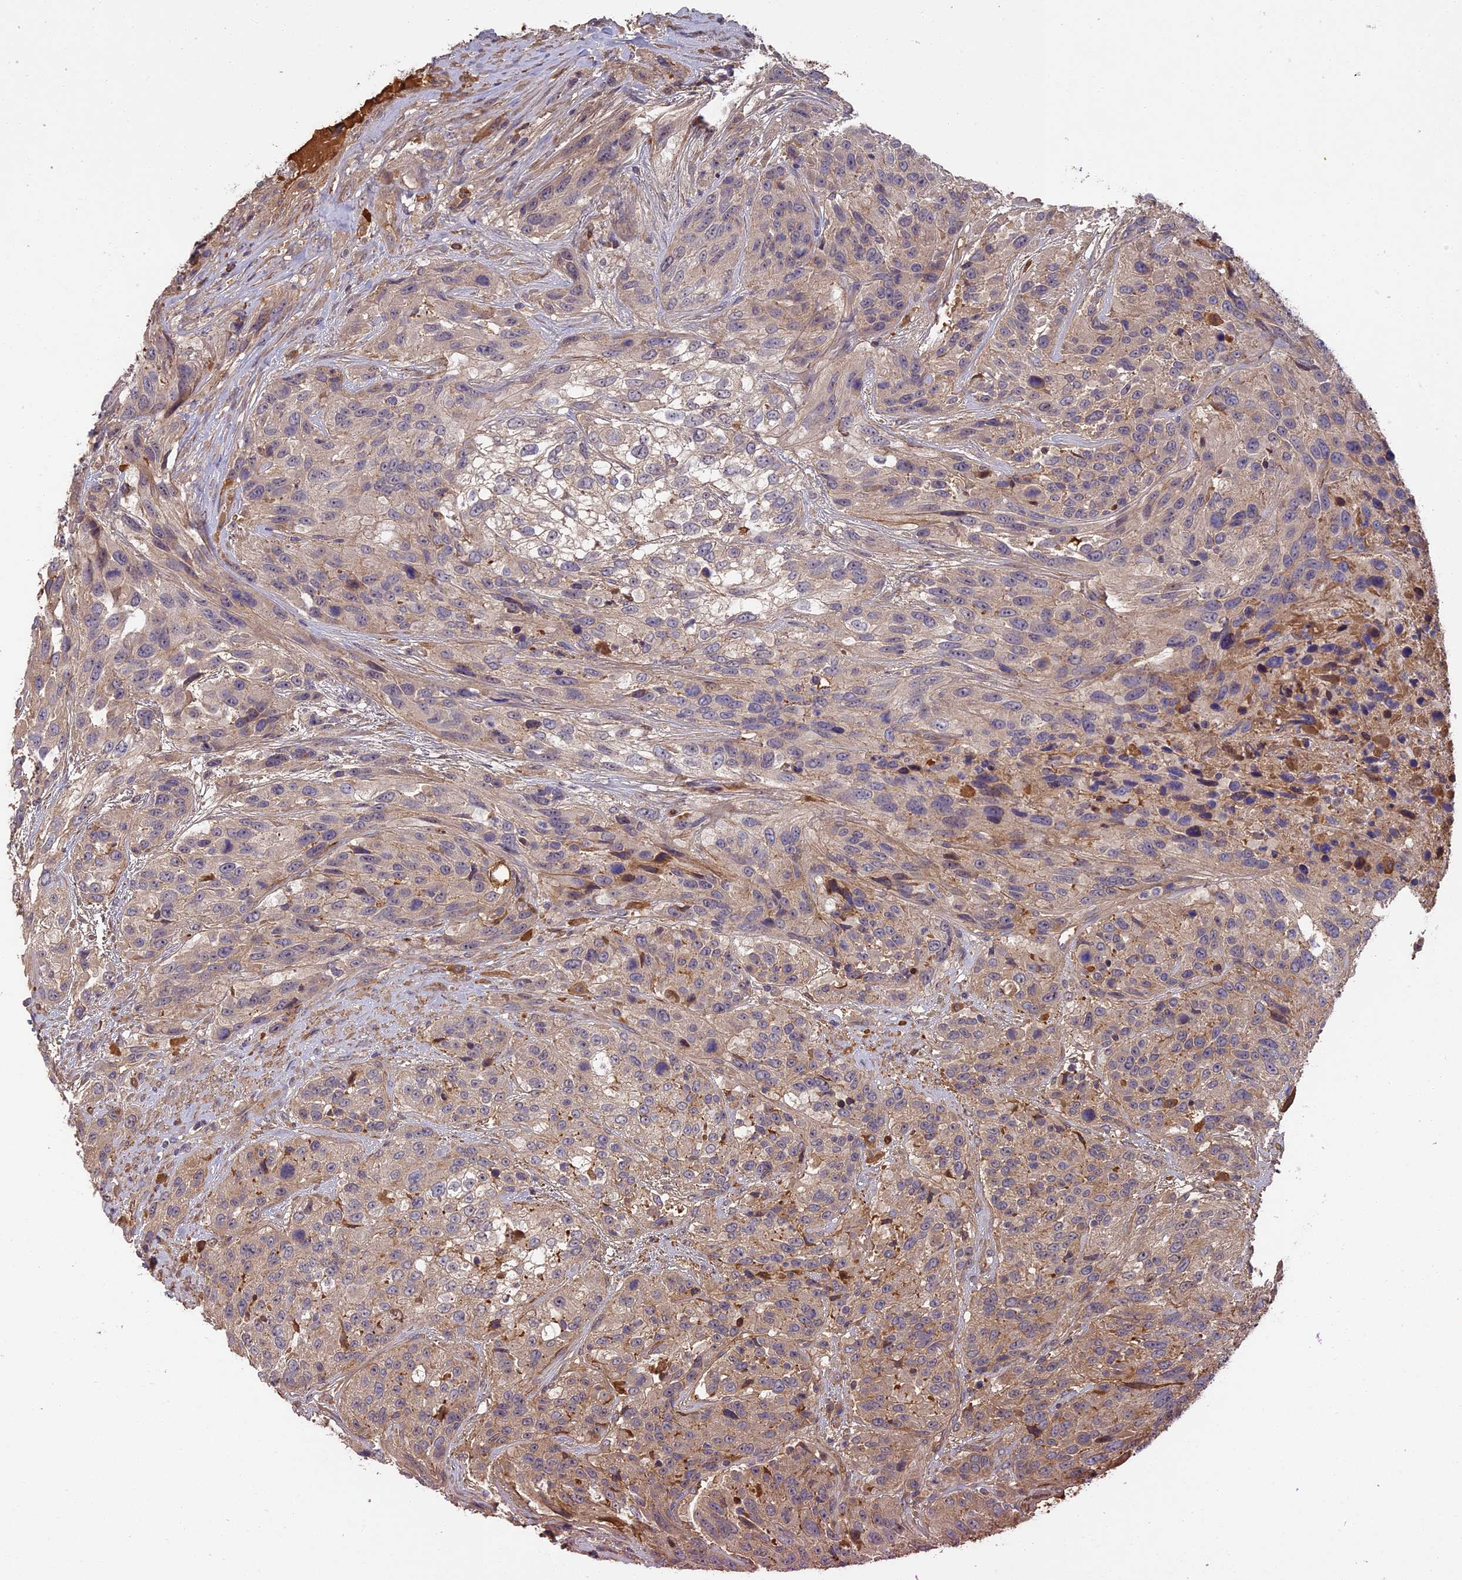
{"staining": {"intensity": "moderate", "quantity": "<25%", "location": "cytoplasmic/membranous"}, "tissue": "urothelial cancer", "cell_type": "Tumor cells", "image_type": "cancer", "snomed": [{"axis": "morphology", "description": "Urothelial carcinoma, High grade"}, {"axis": "topography", "description": "Urinary bladder"}], "caption": "Immunohistochemical staining of high-grade urothelial carcinoma exhibits low levels of moderate cytoplasmic/membranous staining in about <25% of tumor cells. (Brightfield microscopy of DAB IHC at high magnification).", "gene": "ERMAP", "patient": {"sex": "female", "age": 70}}